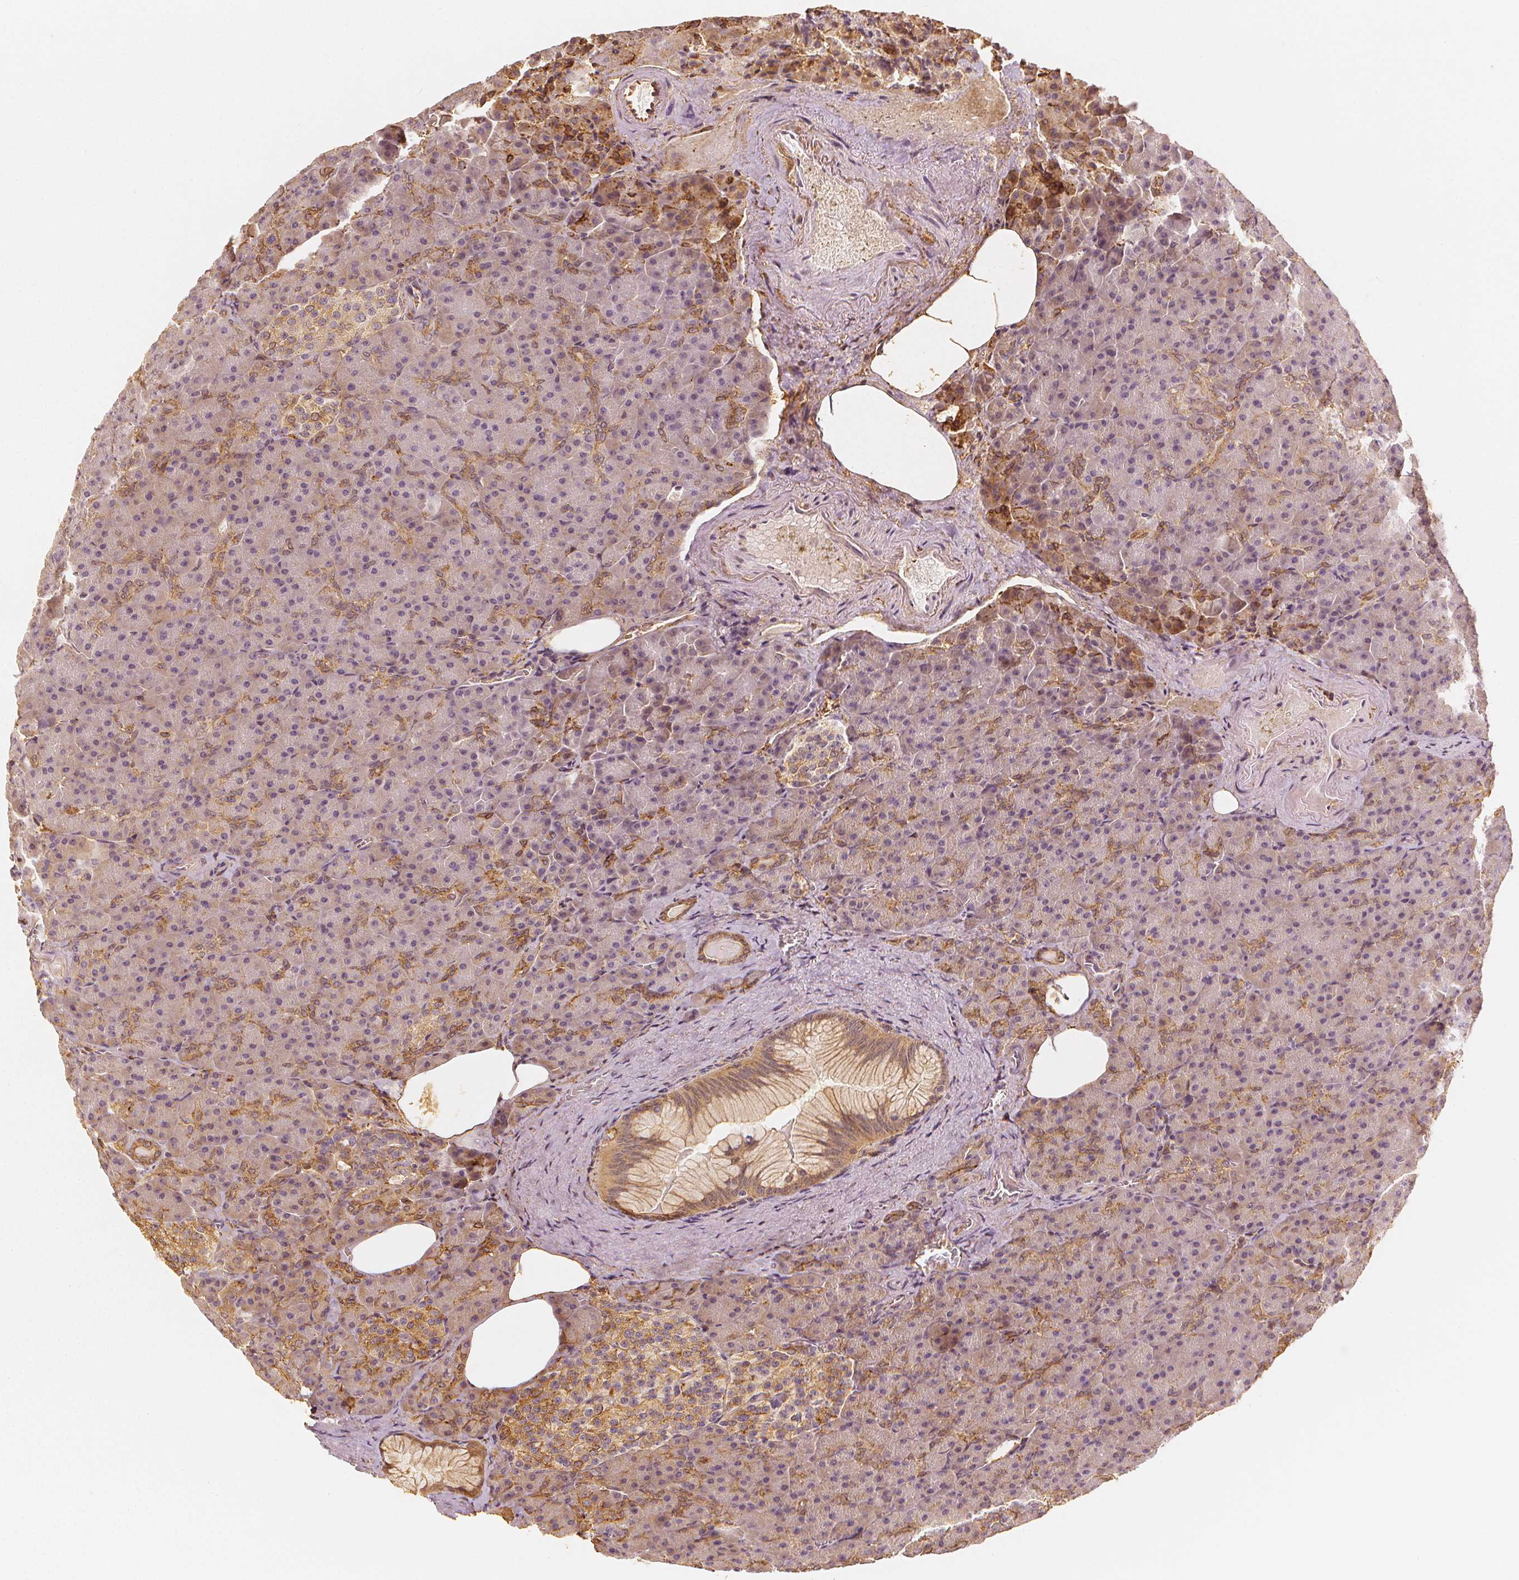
{"staining": {"intensity": "moderate", "quantity": "<25%", "location": "cytoplasmic/membranous"}, "tissue": "pancreas", "cell_type": "Exocrine glandular cells", "image_type": "normal", "snomed": [{"axis": "morphology", "description": "Normal tissue, NOS"}, {"axis": "topography", "description": "Pancreas"}], "caption": "This photomicrograph displays immunohistochemistry (IHC) staining of benign human pancreas, with low moderate cytoplasmic/membranous positivity in approximately <25% of exocrine glandular cells.", "gene": "ARHGAP26", "patient": {"sex": "female", "age": 74}}